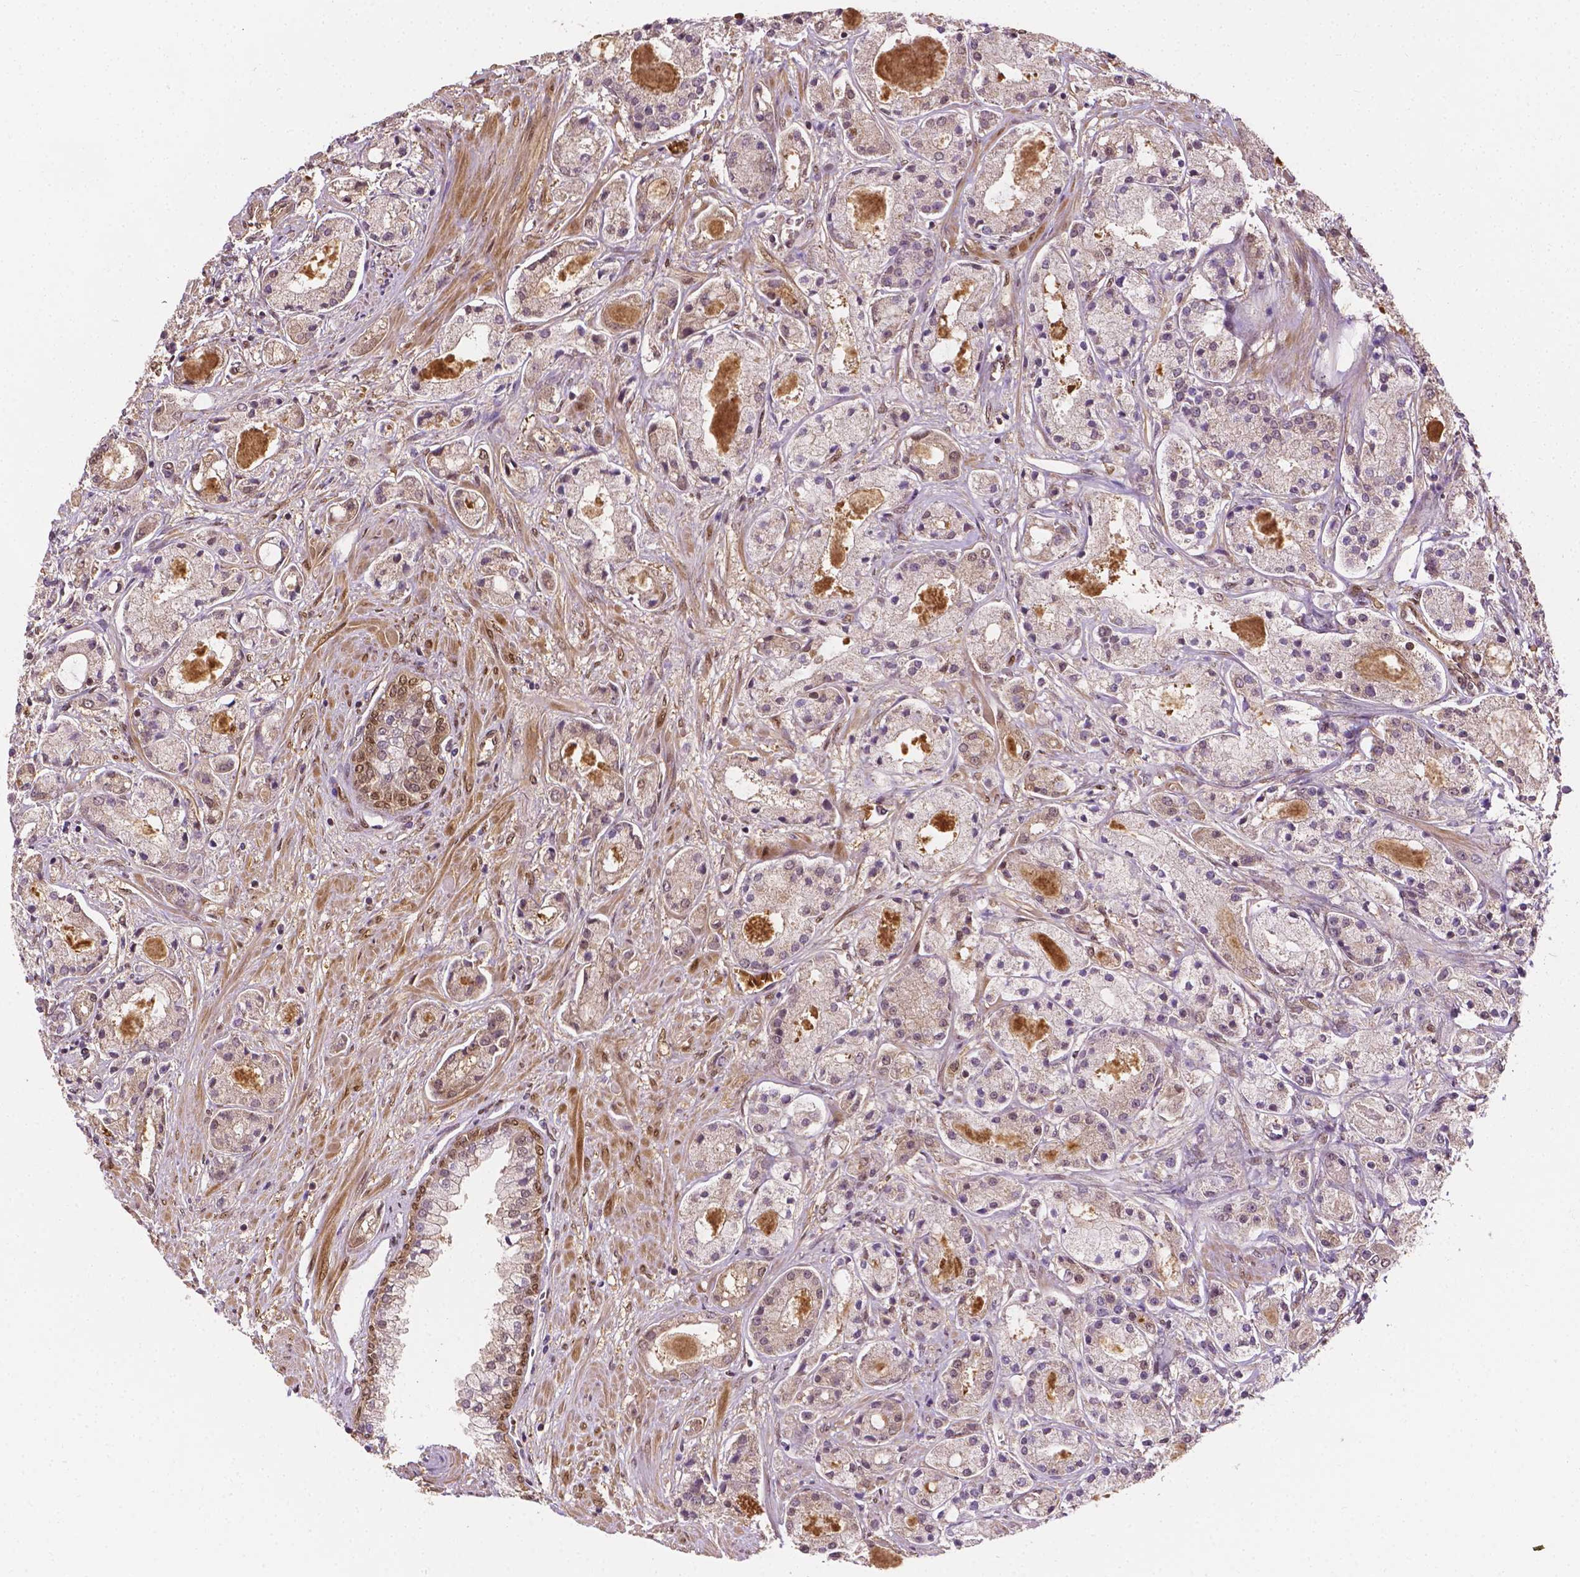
{"staining": {"intensity": "negative", "quantity": "none", "location": "none"}, "tissue": "prostate cancer", "cell_type": "Tumor cells", "image_type": "cancer", "snomed": [{"axis": "morphology", "description": "Adenocarcinoma, High grade"}, {"axis": "topography", "description": "Prostate"}], "caption": "Immunohistochemistry (IHC) of prostate cancer exhibits no positivity in tumor cells.", "gene": "YAP1", "patient": {"sex": "male", "age": 67}}